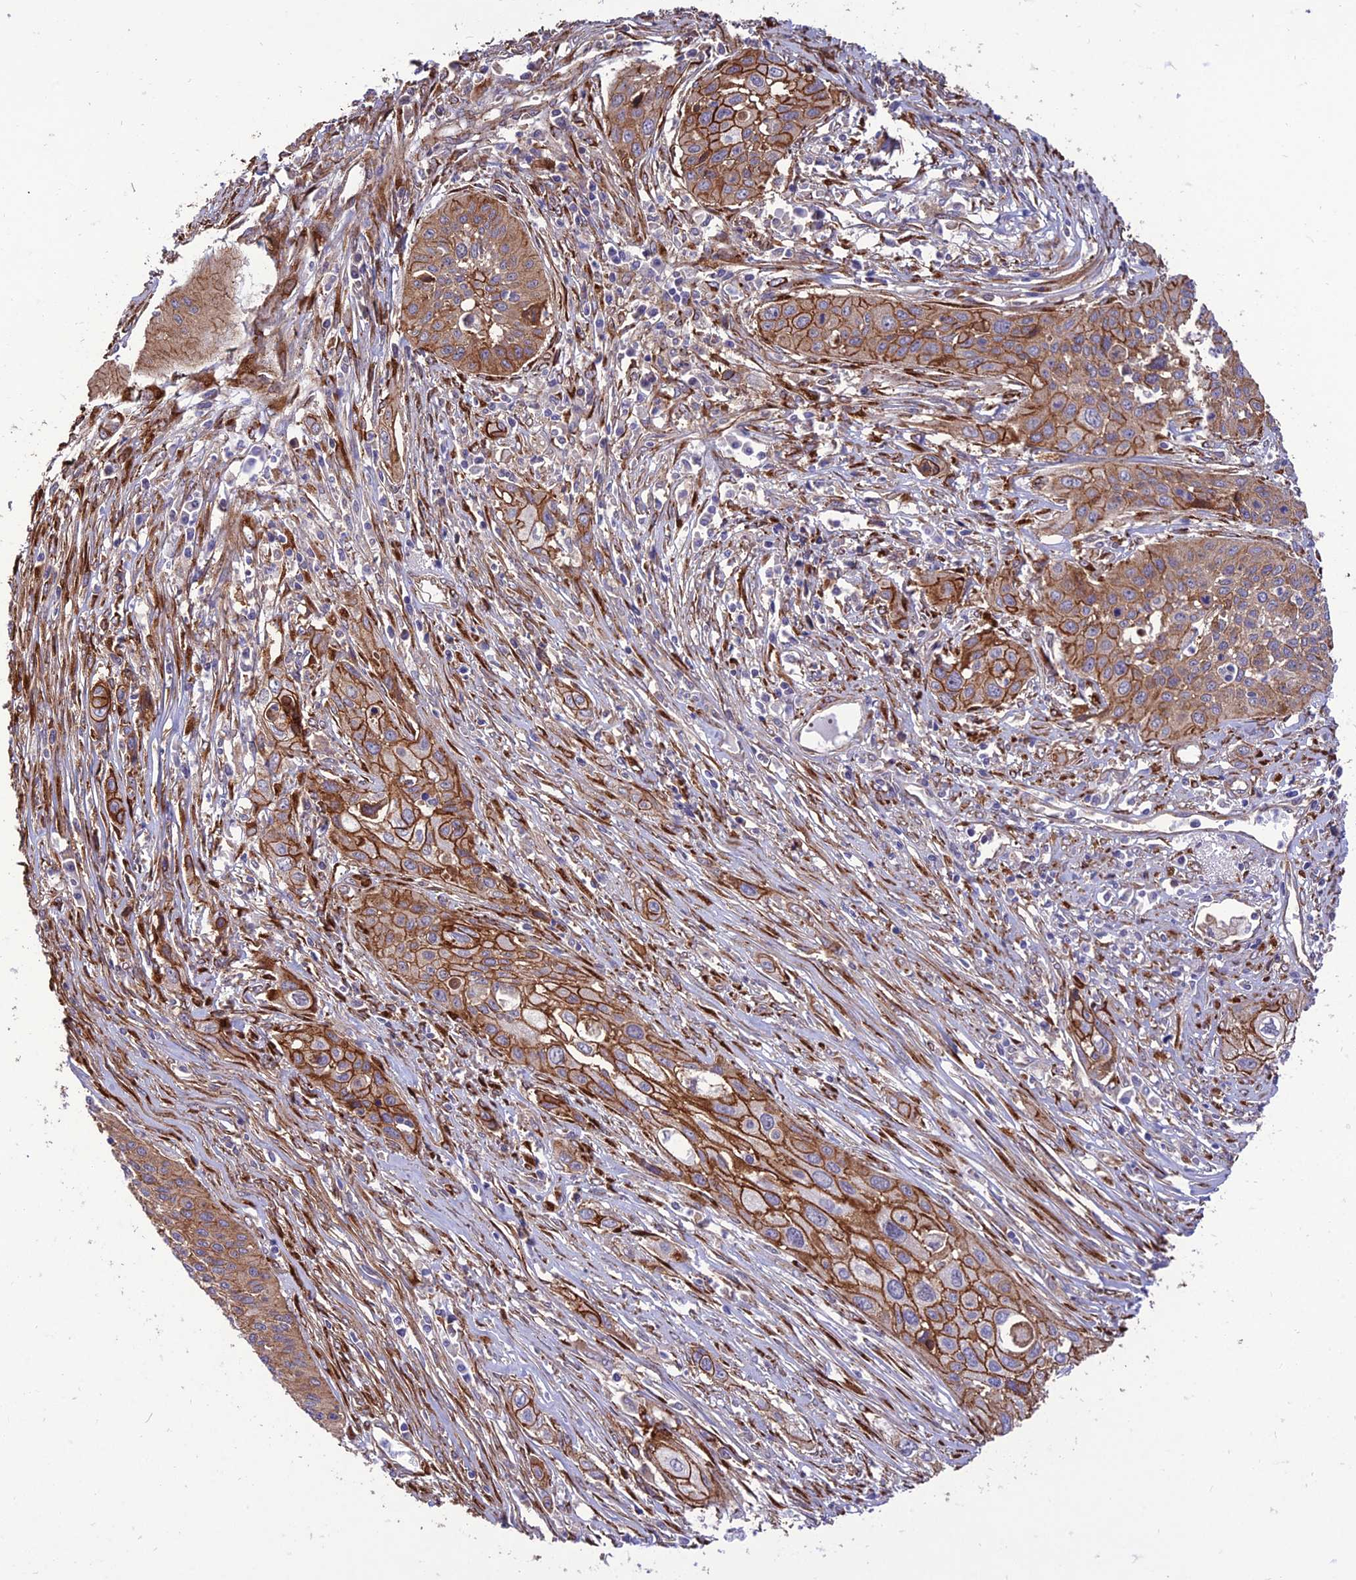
{"staining": {"intensity": "moderate", "quantity": ">75%", "location": "cytoplasmic/membranous"}, "tissue": "cervical cancer", "cell_type": "Tumor cells", "image_type": "cancer", "snomed": [{"axis": "morphology", "description": "Squamous cell carcinoma, NOS"}, {"axis": "topography", "description": "Cervix"}], "caption": "Brown immunohistochemical staining in cervical cancer displays moderate cytoplasmic/membranous expression in about >75% of tumor cells.", "gene": "CRTAP", "patient": {"sex": "female", "age": 34}}